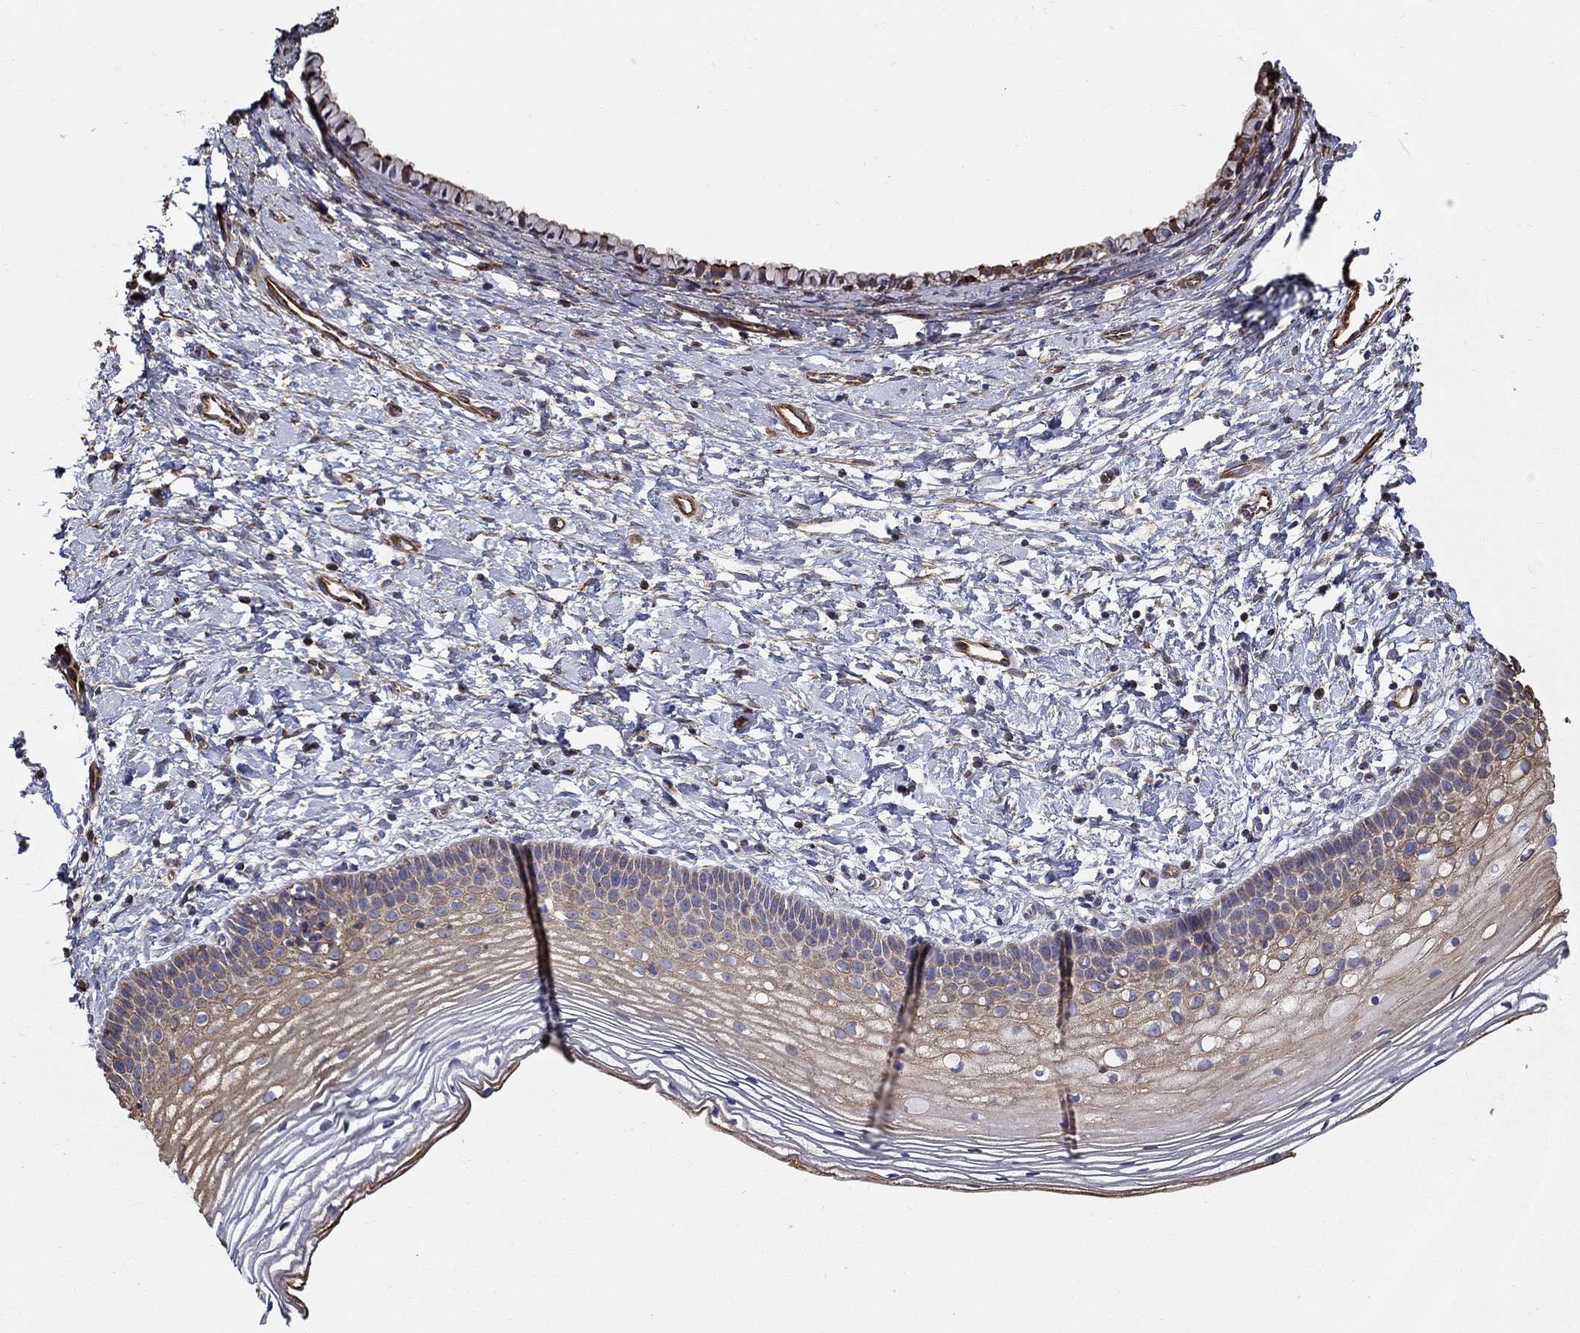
{"staining": {"intensity": "weak", "quantity": ">75%", "location": "cytoplasmic/membranous"}, "tissue": "cervix", "cell_type": "Glandular cells", "image_type": "normal", "snomed": [{"axis": "morphology", "description": "Normal tissue, NOS"}, {"axis": "topography", "description": "Cervix"}], "caption": "Protein expression analysis of normal human cervix reveals weak cytoplasmic/membranous staining in approximately >75% of glandular cells.", "gene": "NPHP1", "patient": {"sex": "female", "age": 39}}